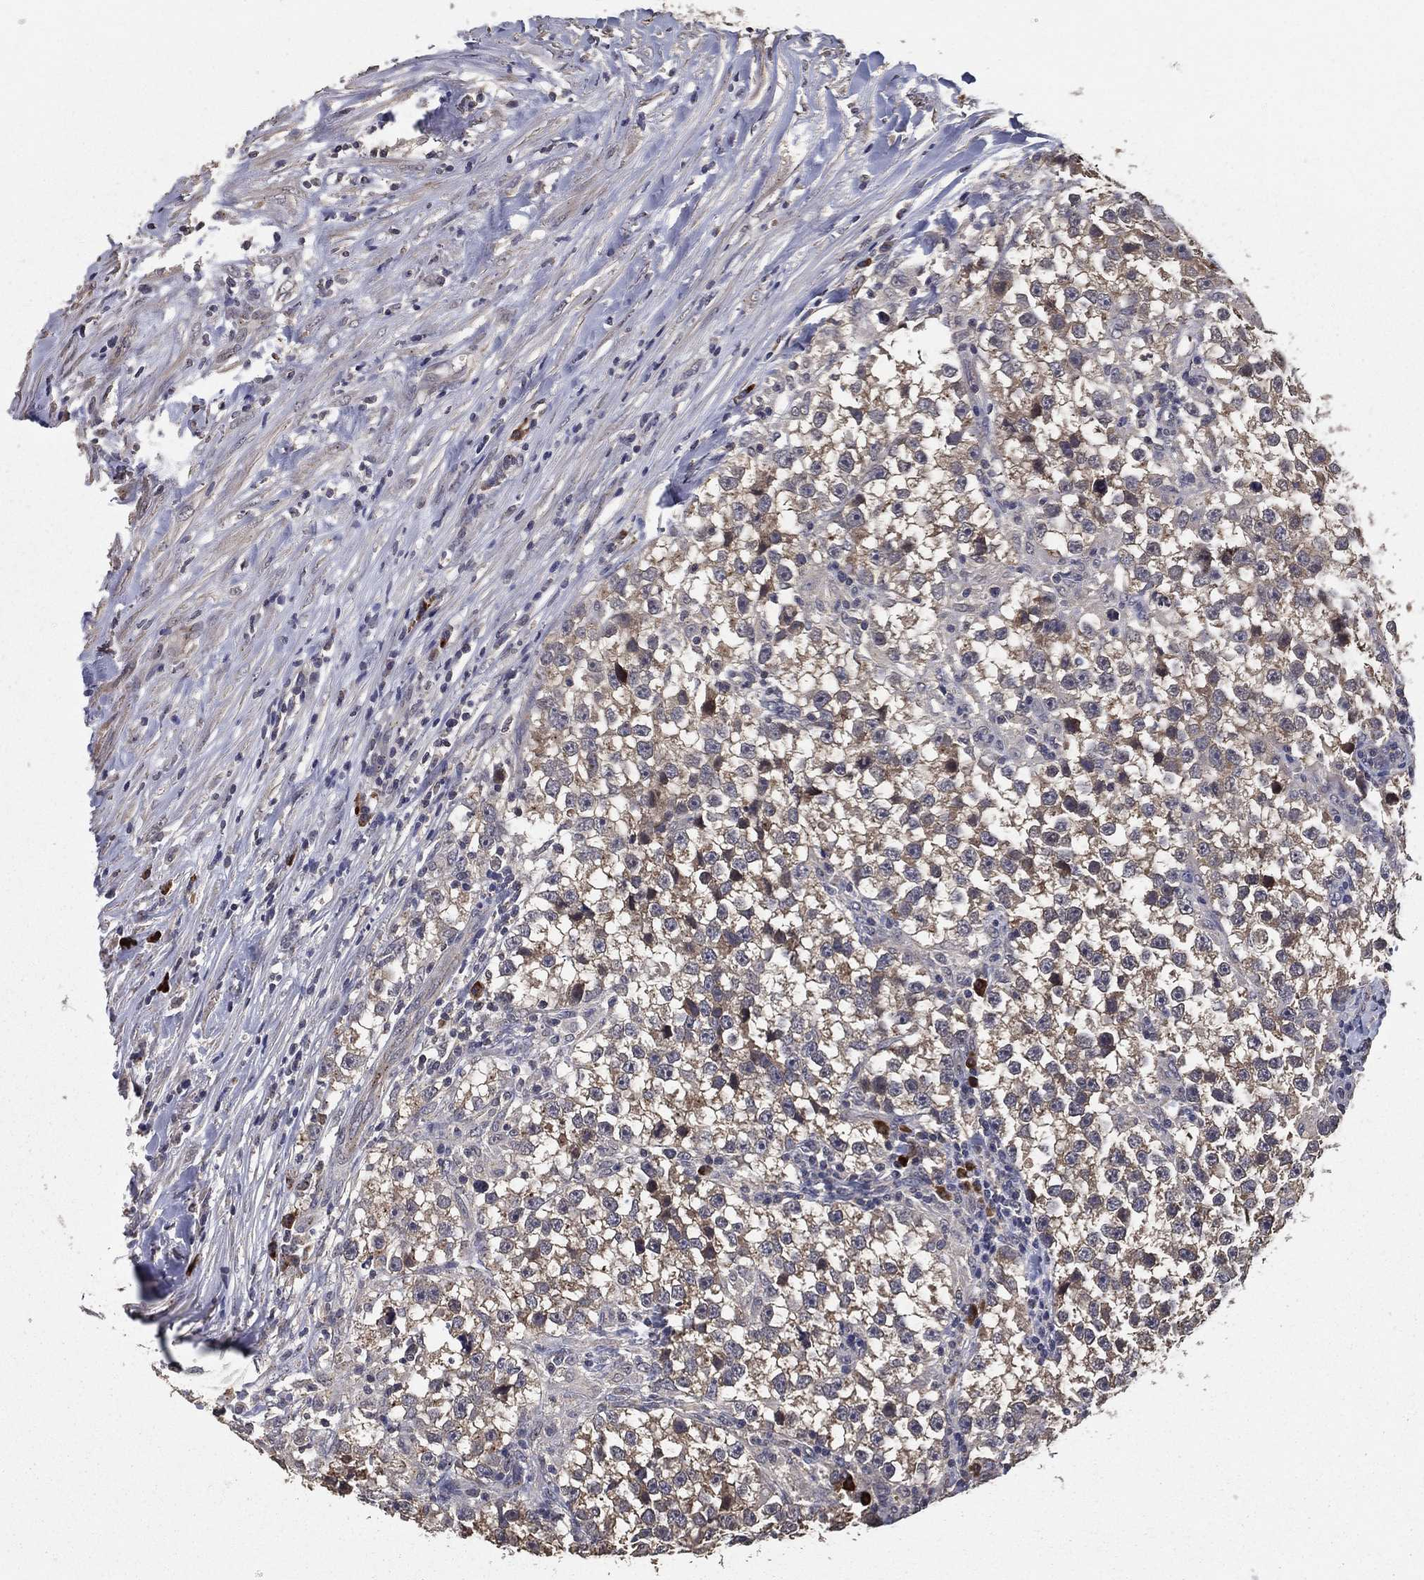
{"staining": {"intensity": "weak", "quantity": ">75%", "location": "cytoplasmic/membranous"}, "tissue": "testis cancer", "cell_type": "Tumor cells", "image_type": "cancer", "snomed": [{"axis": "morphology", "description": "Seminoma, NOS"}, {"axis": "topography", "description": "Testis"}], "caption": "Seminoma (testis) stained with a protein marker reveals weak staining in tumor cells.", "gene": "PCNT", "patient": {"sex": "male", "age": 46}}